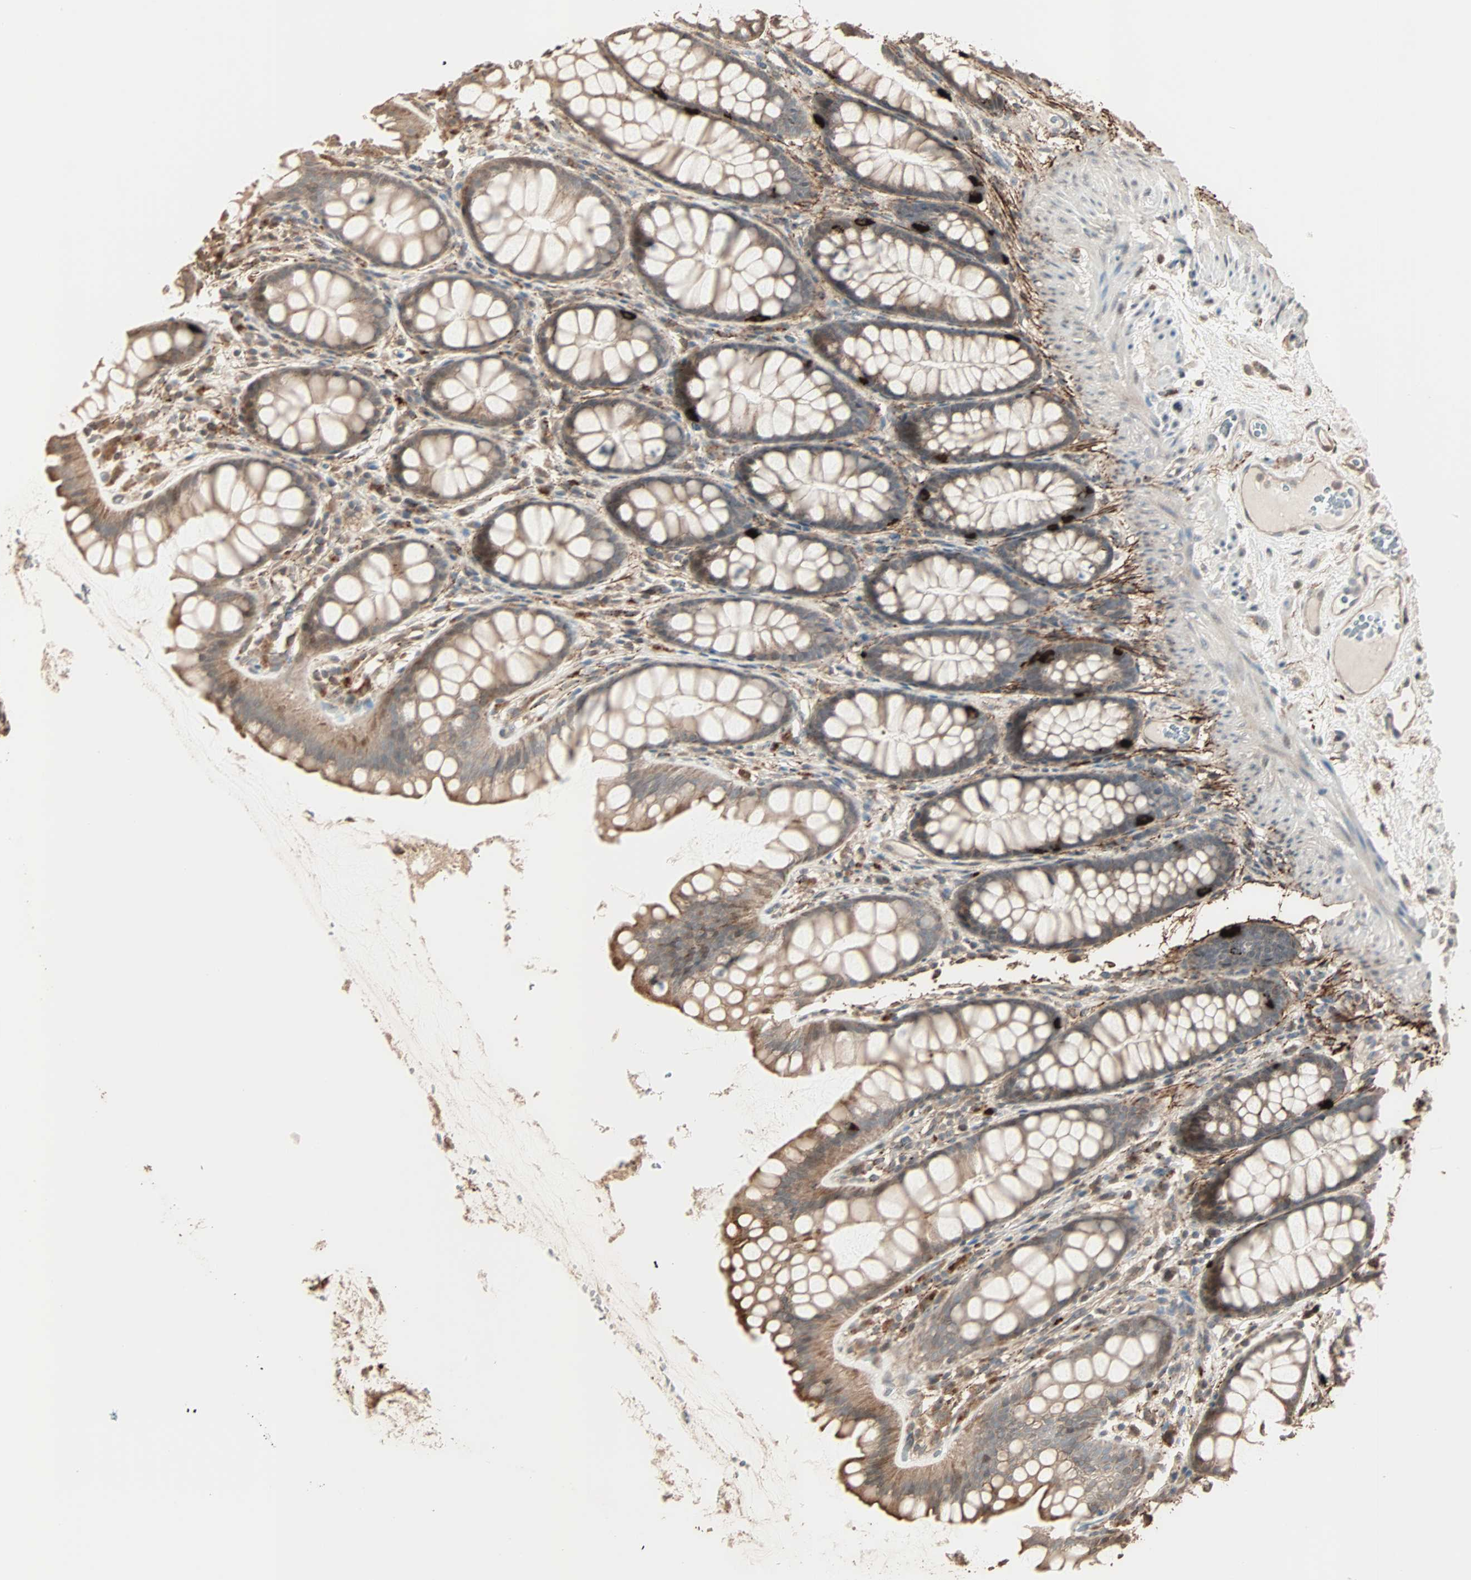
{"staining": {"intensity": "weak", "quantity": ">75%", "location": "cytoplasmic/membranous"}, "tissue": "colon", "cell_type": "Endothelial cells", "image_type": "normal", "snomed": [{"axis": "morphology", "description": "Normal tissue, NOS"}, {"axis": "topography", "description": "Colon"}], "caption": "The image shows staining of unremarkable colon, revealing weak cytoplasmic/membranous protein expression (brown color) within endothelial cells. (DAB IHC, brown staining for protein, blue staining for nuclei).", "gene": "CALCRL", "patient": {"sex": "female", "age": 55}}